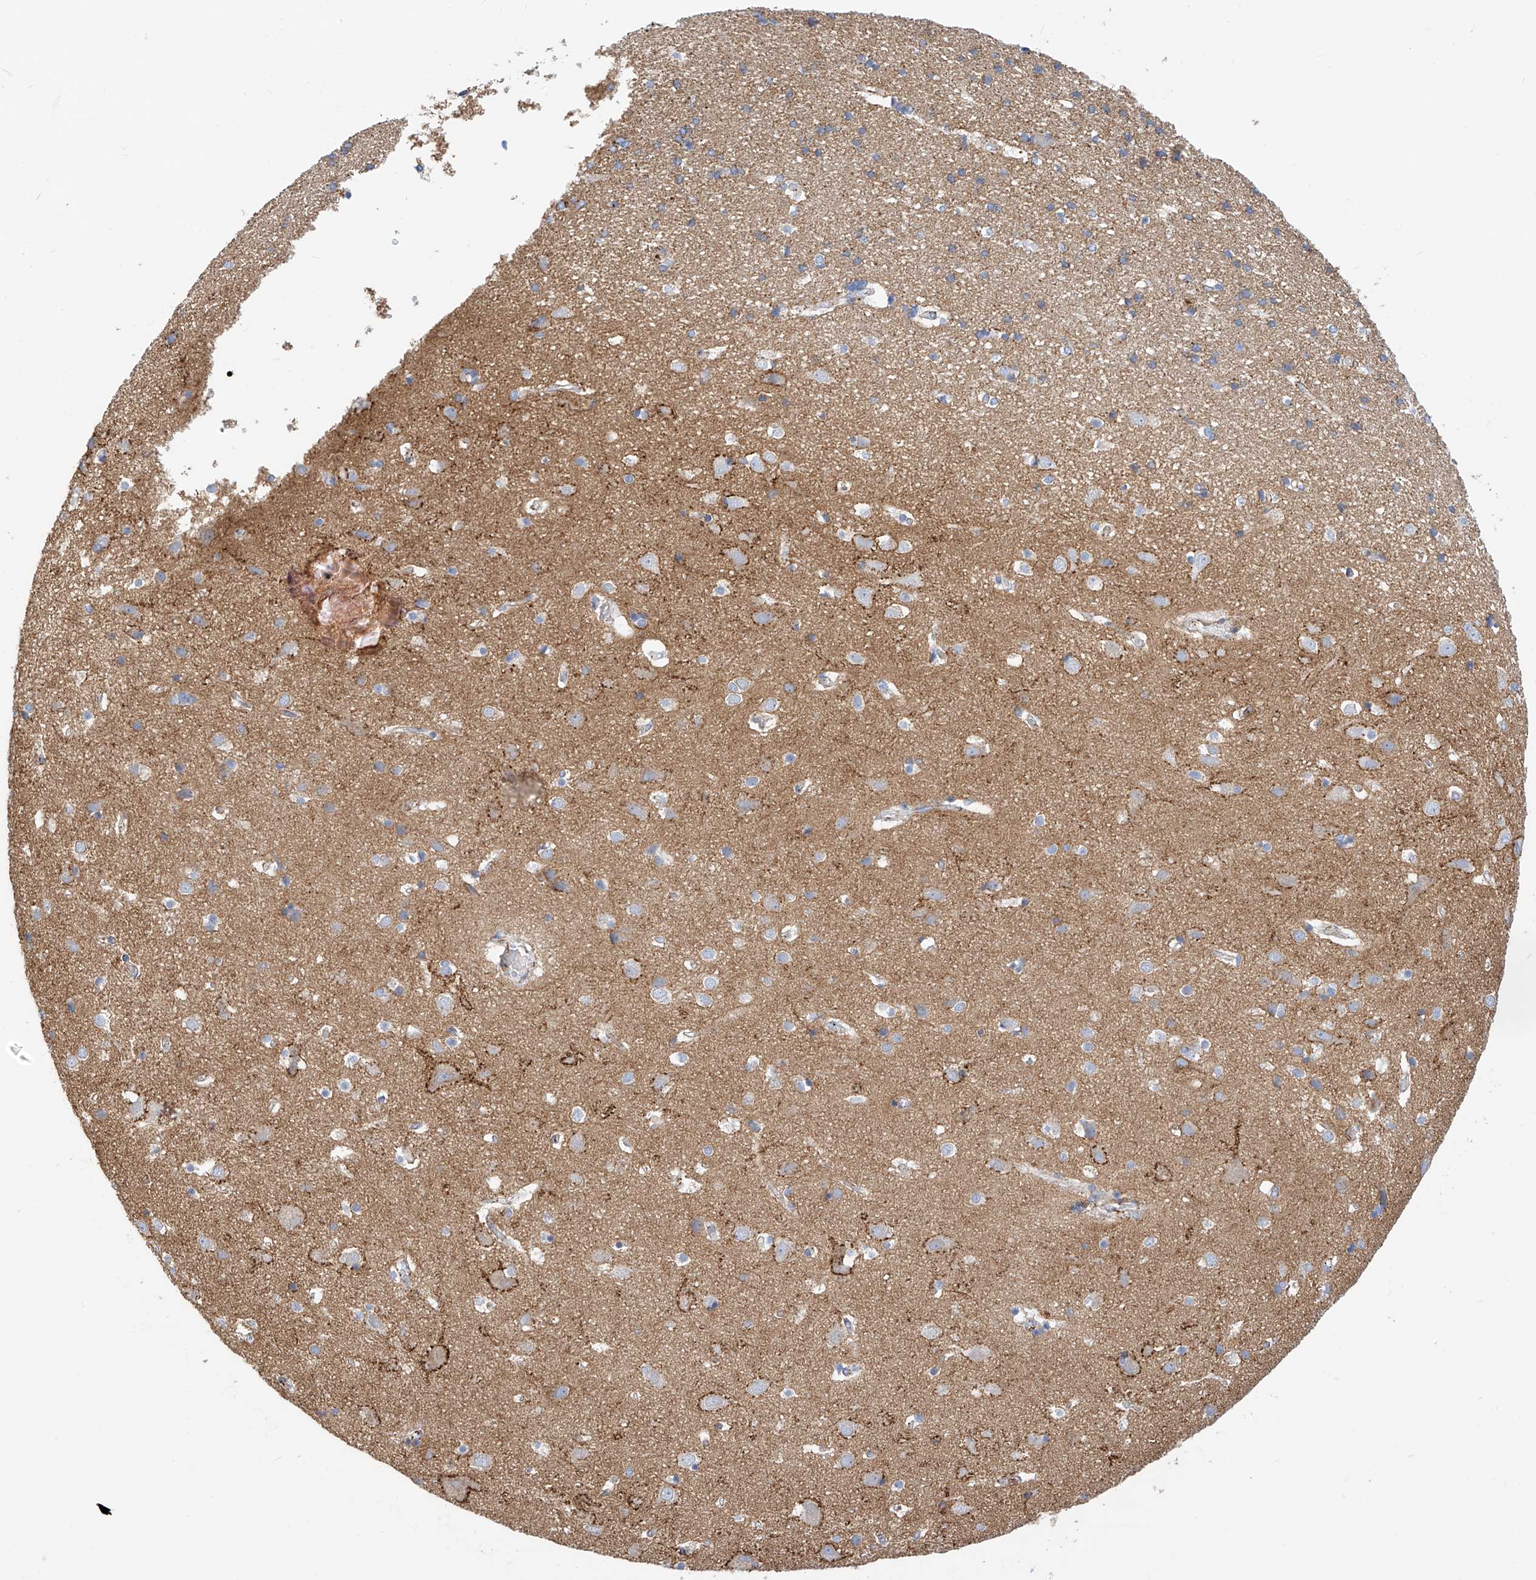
{"staining": {"intensity": "negative", "quantity": "none", "location": "none"}, "tissue": "cerebral cortex", "cell_type": "Endothelial cells", "image_type": "normal", "snomed": [{"axis": "morphology", "description": "Normal tissue, NOS"}, {"axis": "topography", "description": "Cerebral cortex"}], "caption": "Immunohistochemistry image of benign cerebral cortex: human cerebral cortex stained with DAB displays no significant protein staining in endothelial cells.", "gene": "TXNDC9", "patient": {"sex": "male", "age": 54}}